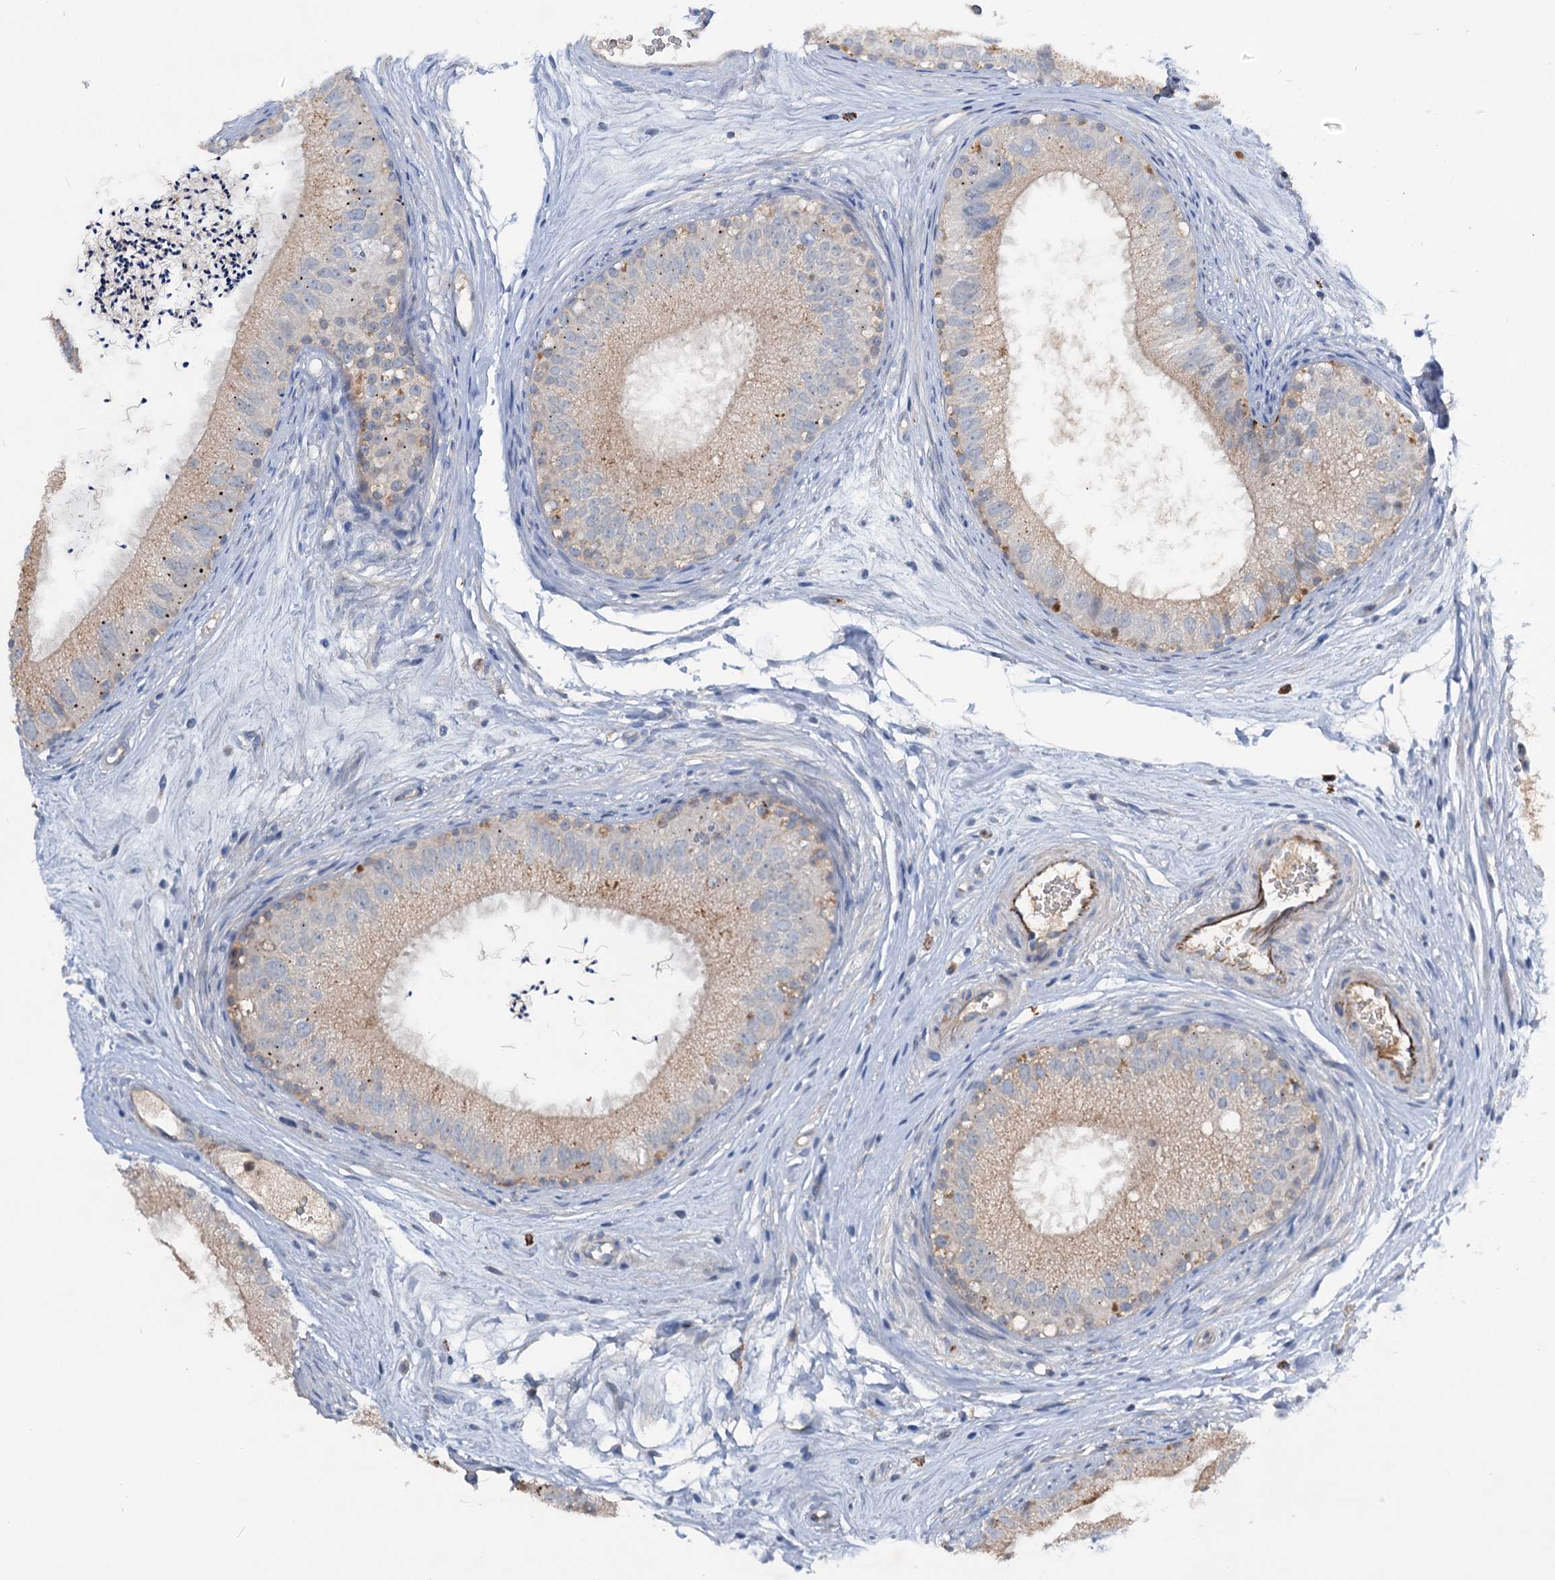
{"staining": {"intensity": "moderate", "quantity": "<25%", "location": "cytoplasmic/membranous"}, "tissue": "epididymis", "cell_type": "Glandular cells", "image_type": "normal", "snomed": [{"axis": "morphology", "description": "Normal tissue, NOS"}, {"axis": "topography", "description": "Epididymis"}], "caption": "The image shows staining of benign epididymis, revealing moderate cytoplasmic/membranous protein staining (brown color) within glandular cells.", "gene": "NCAPD2", "patient": {"sex": "male", "age": 77}}